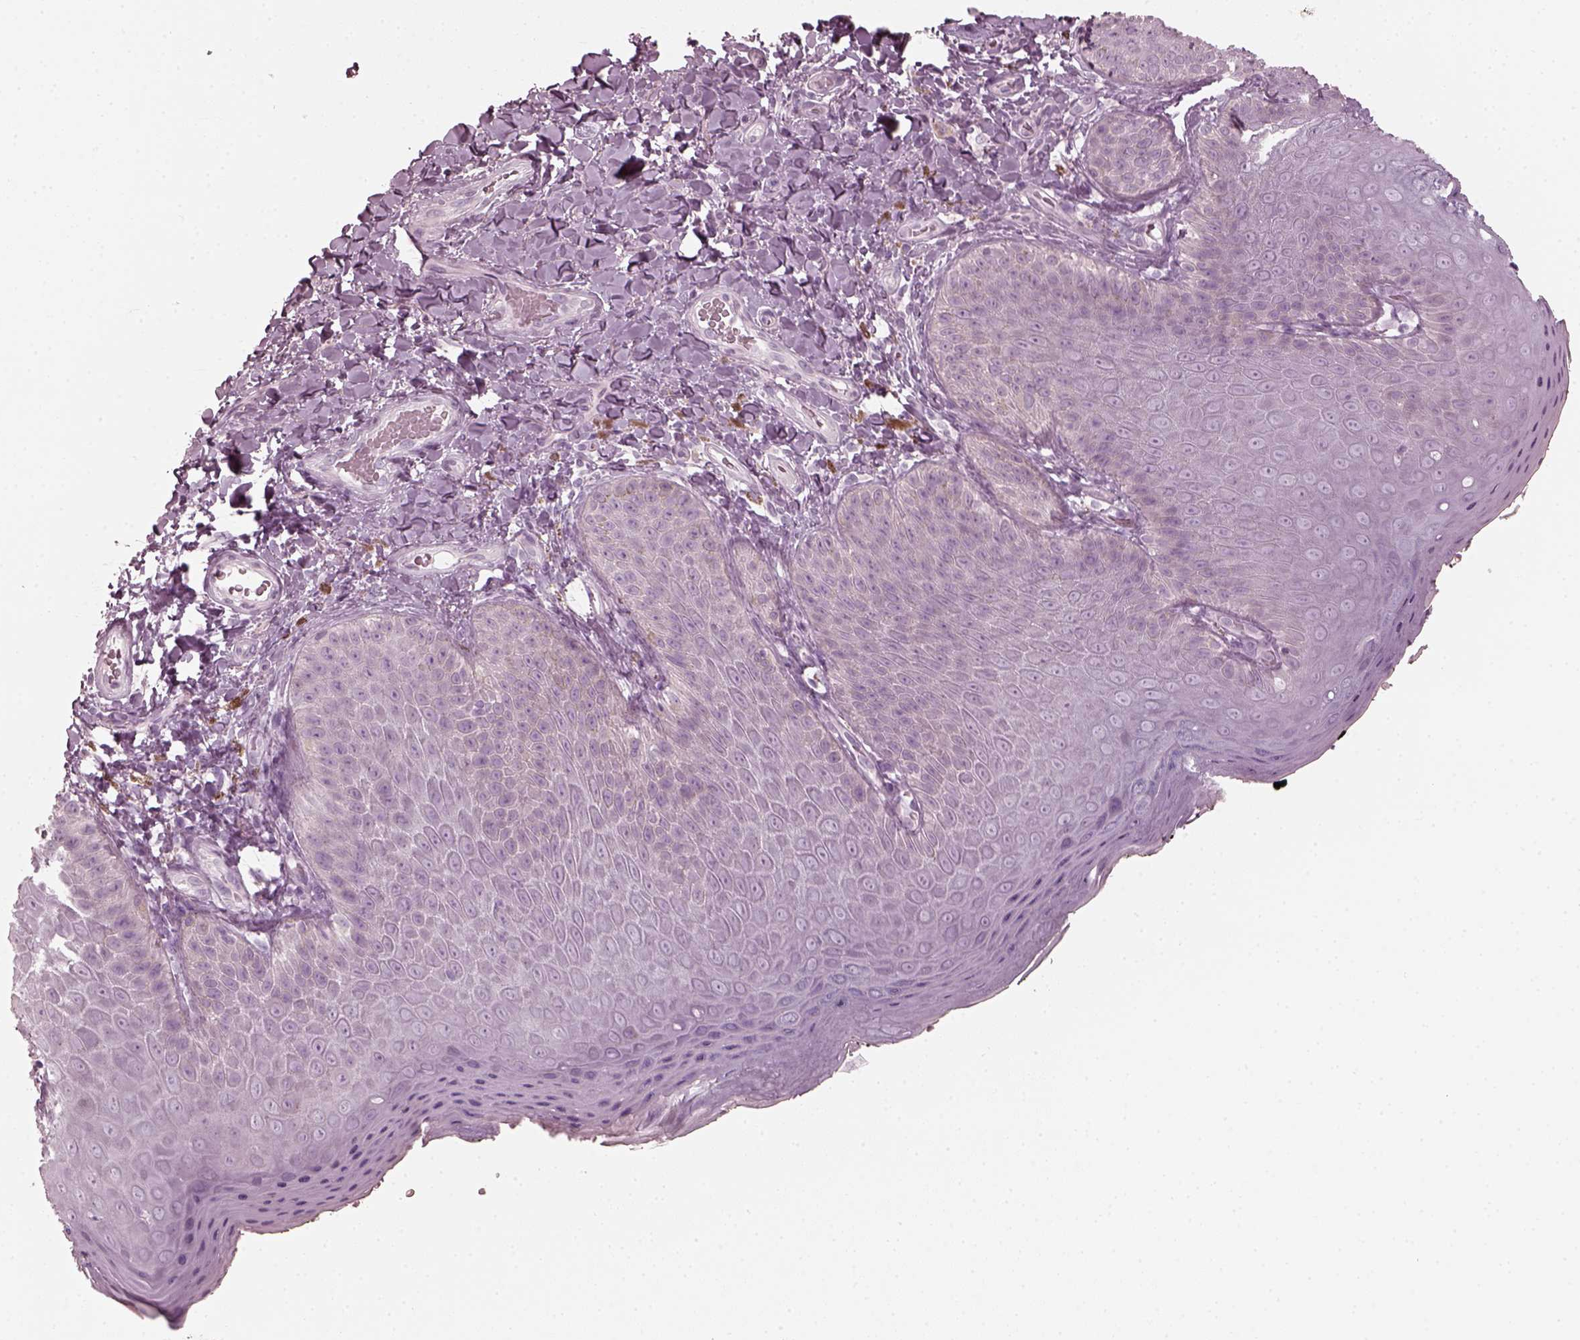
{"staining": {"intensity": "negative", "quantity": "none", "location": "none"}, "tissue": "skin", "cell_type": "Epidermal cells", "image_type": "normal", "snomed": [{"axis": "morphology", "description": "Normal tissue, NOS"}, {"axis": "topography", "description": "Anal"}], "caption": "Immunohistochemistry (IHC) histopathology image of benign skin: human skin stained with DAB (3,3'-diaminobenzidine) exhibits no significant protein expression in epidermal cells.", "gene": "SAXO2", "patient": {"sex": "male", "age": 53}}